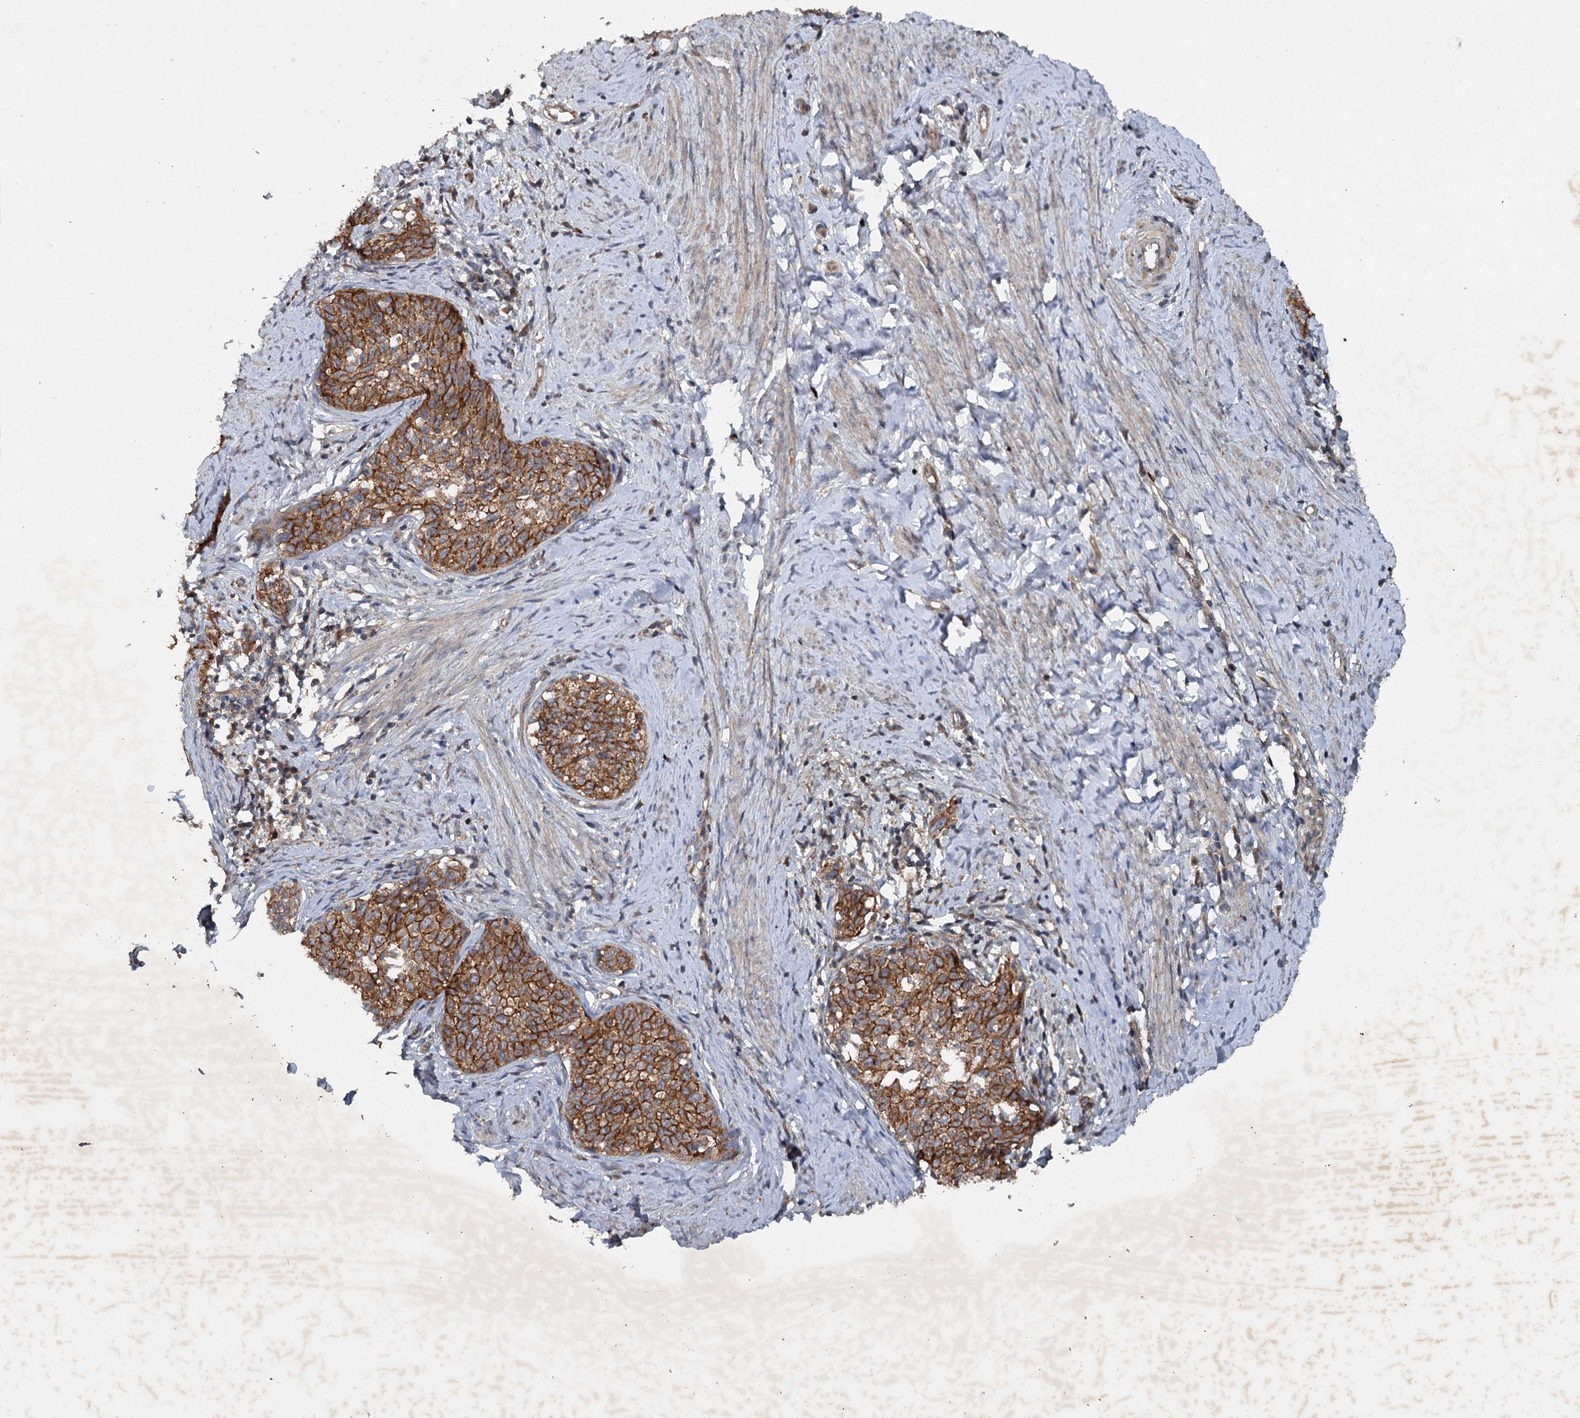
{"staining": {"intensity": "moderate", "quantity": ">75%", "location": "cytoplasmic/membranous"}, "tissue": "cervical cancer", "cell_type": "Tumor cells", "image_type": "cancer", "snomed": [{"axis": "morphology", "description": "Squamous cell carcinoma, NOS"}, {"axis": "morphology", "description": "Adenocarcinoma, NOS"}, {"axis": "topography", "description": "Cervix"}], "caption": "Approximately >75% of tumor cells in human cervical cancer demonstrate moderate cytoplasmic/membranous protein expression as visualized by brown immunohistochemical staining.", "gene": "N4BP2L2", "patient": {"sex": "female", "age": 52}}